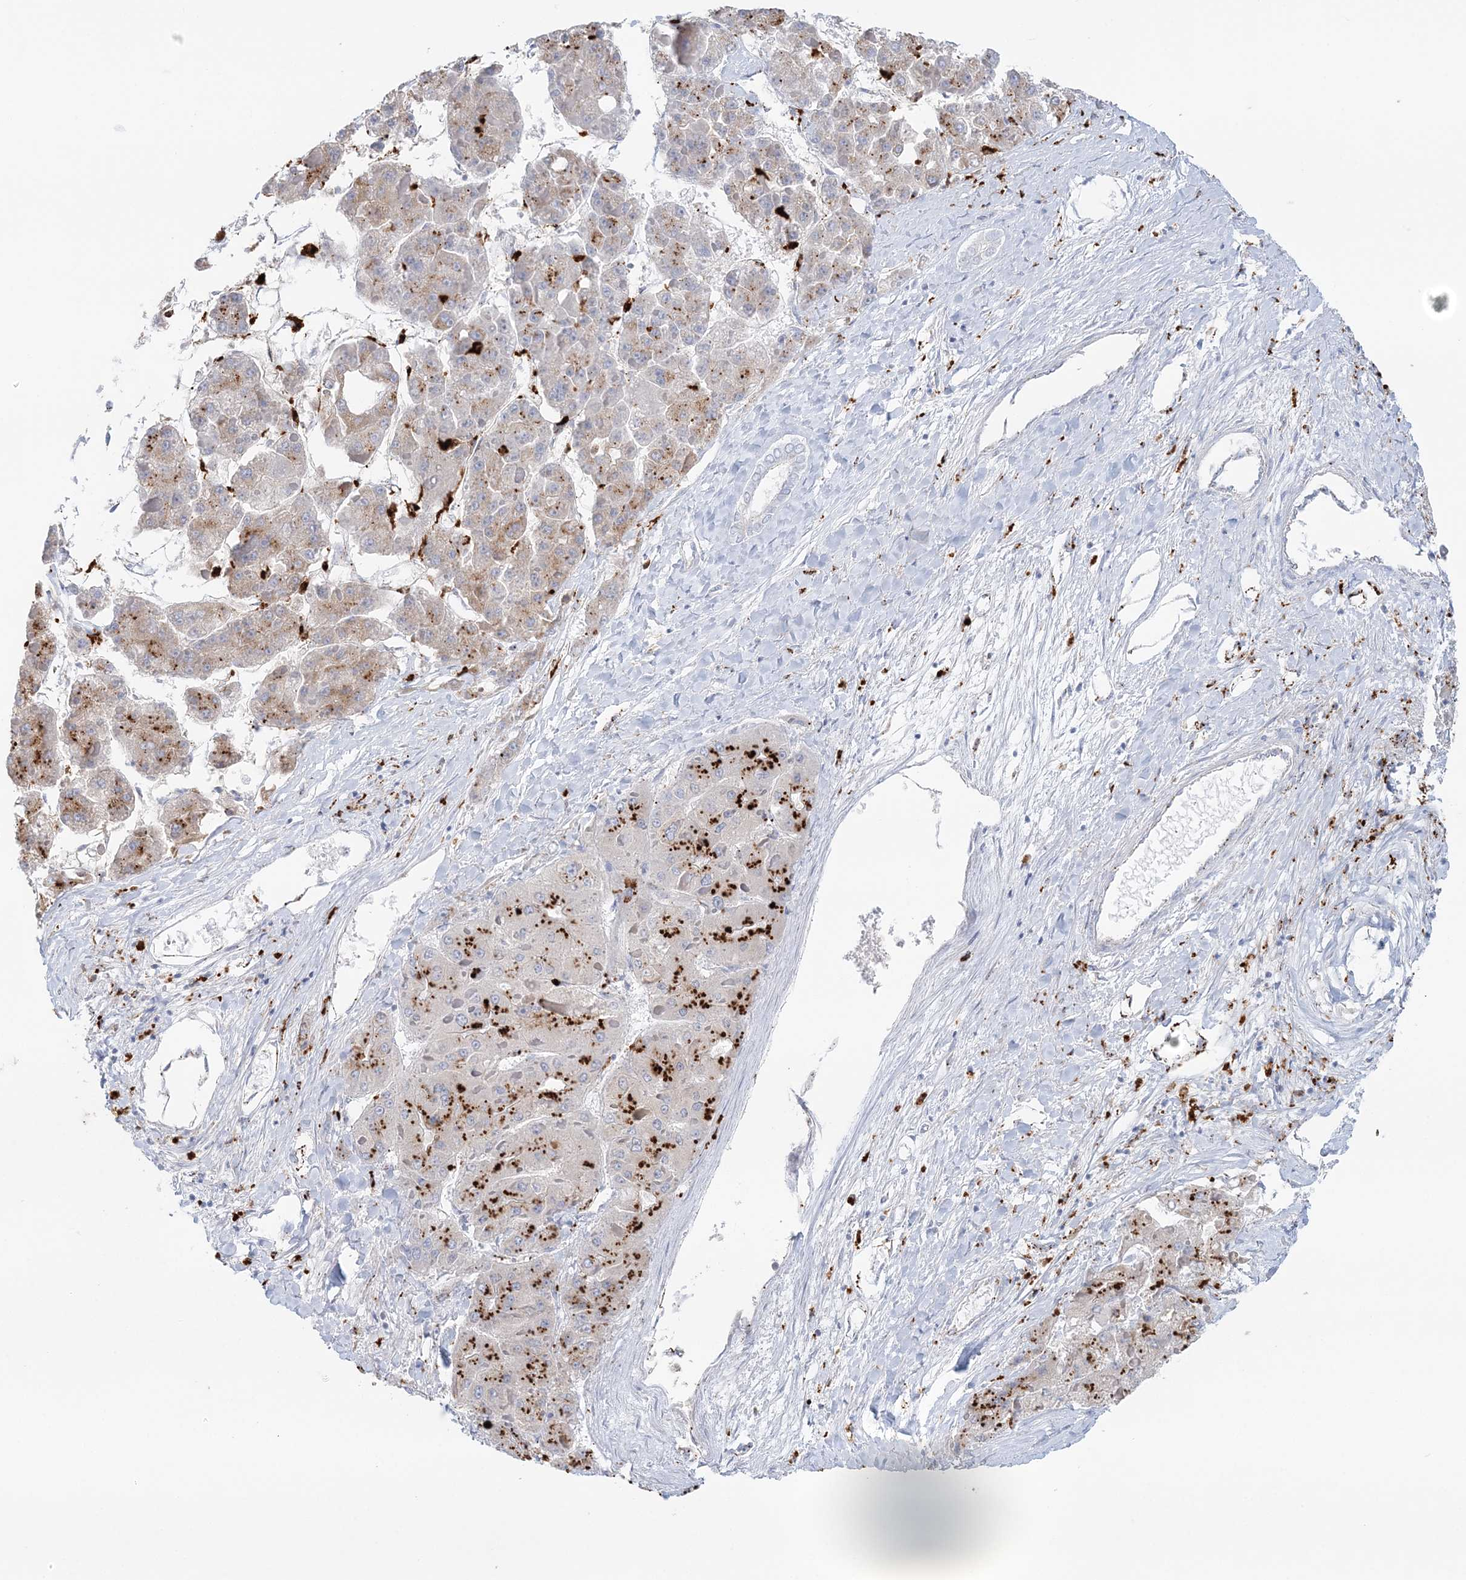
{"staining": {"intensity": "strong", "quantity": "25%-75%", "location": "cytoplasmic/membranous"}, "tissue": "liver cancer", "cell_type": "Tumor cells", "image_type": "cancer", "snomed": [{"axis": "morphology", "description": "Carcinoma, Hepatocellular, NOS"}, {"axis": "topography", "description": "Liver"}], "caption": "Liver cancer (hepatocellular carcinoma) was stained to show a protein in brown. There is high levels of strong cytoplasmic/membranous positivity in about 25%-75% of tumor cells.", "gene": "TPP1", "patient": {"sex": "female", "age": 73}}